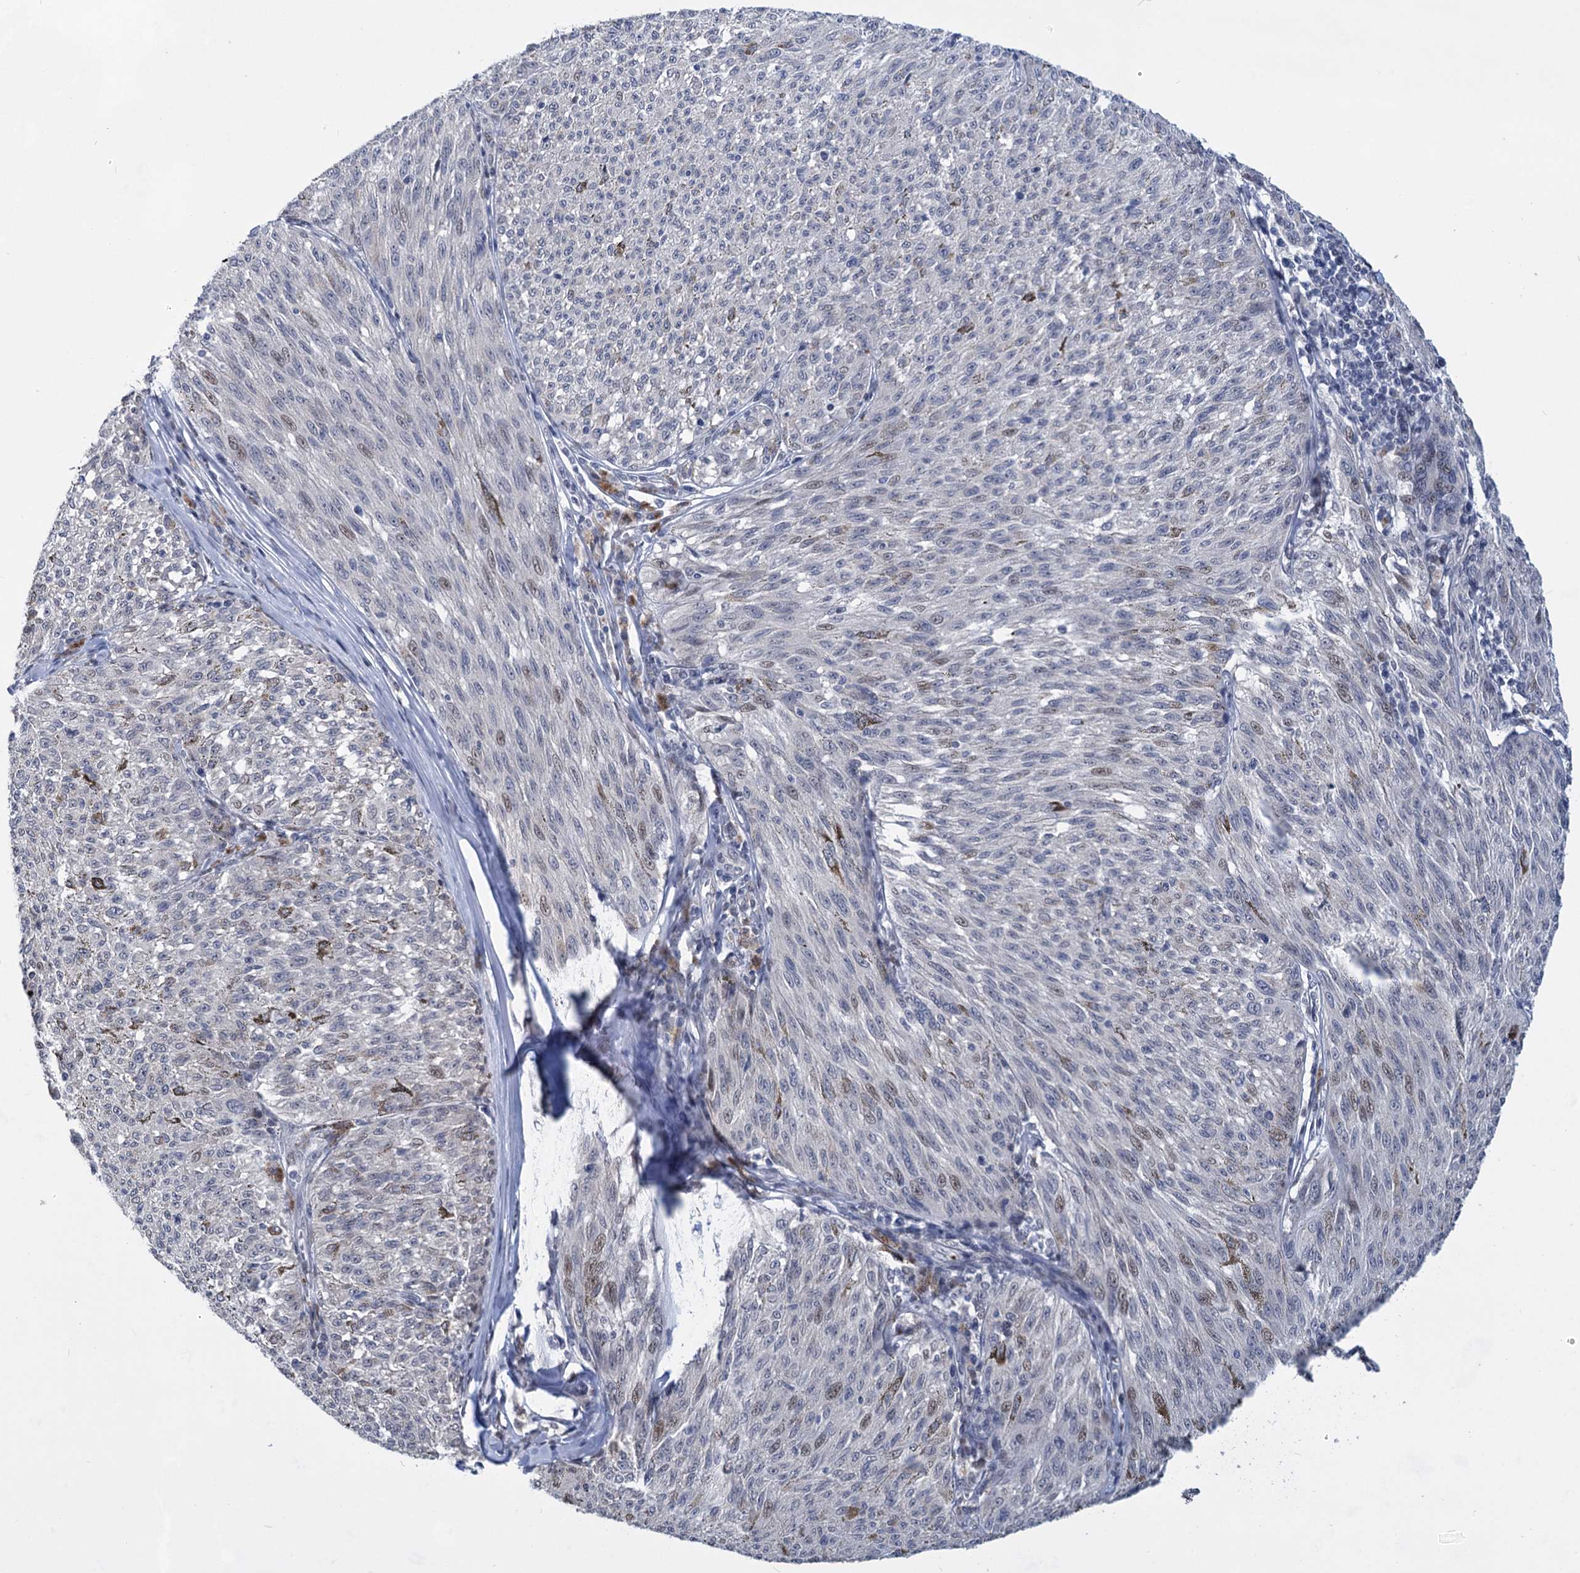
{"staining": {"intensity": "weak", "quantity": "<25%", "location": "nuclear"}, "tissue": "melanoma", "cell_type": "Tumor cells", "image_type": "cancer", "snomed": [{"axis": "morphology", "description": "Malignant melanoma, NOS"}, {"axis": "topography", "description": "Skin"}], "caption": "A photomicrograph of human melanoma is negative for staining in tumor cells.", "gene": "MON2", "patient": {"sex": "female", "age": 72}}